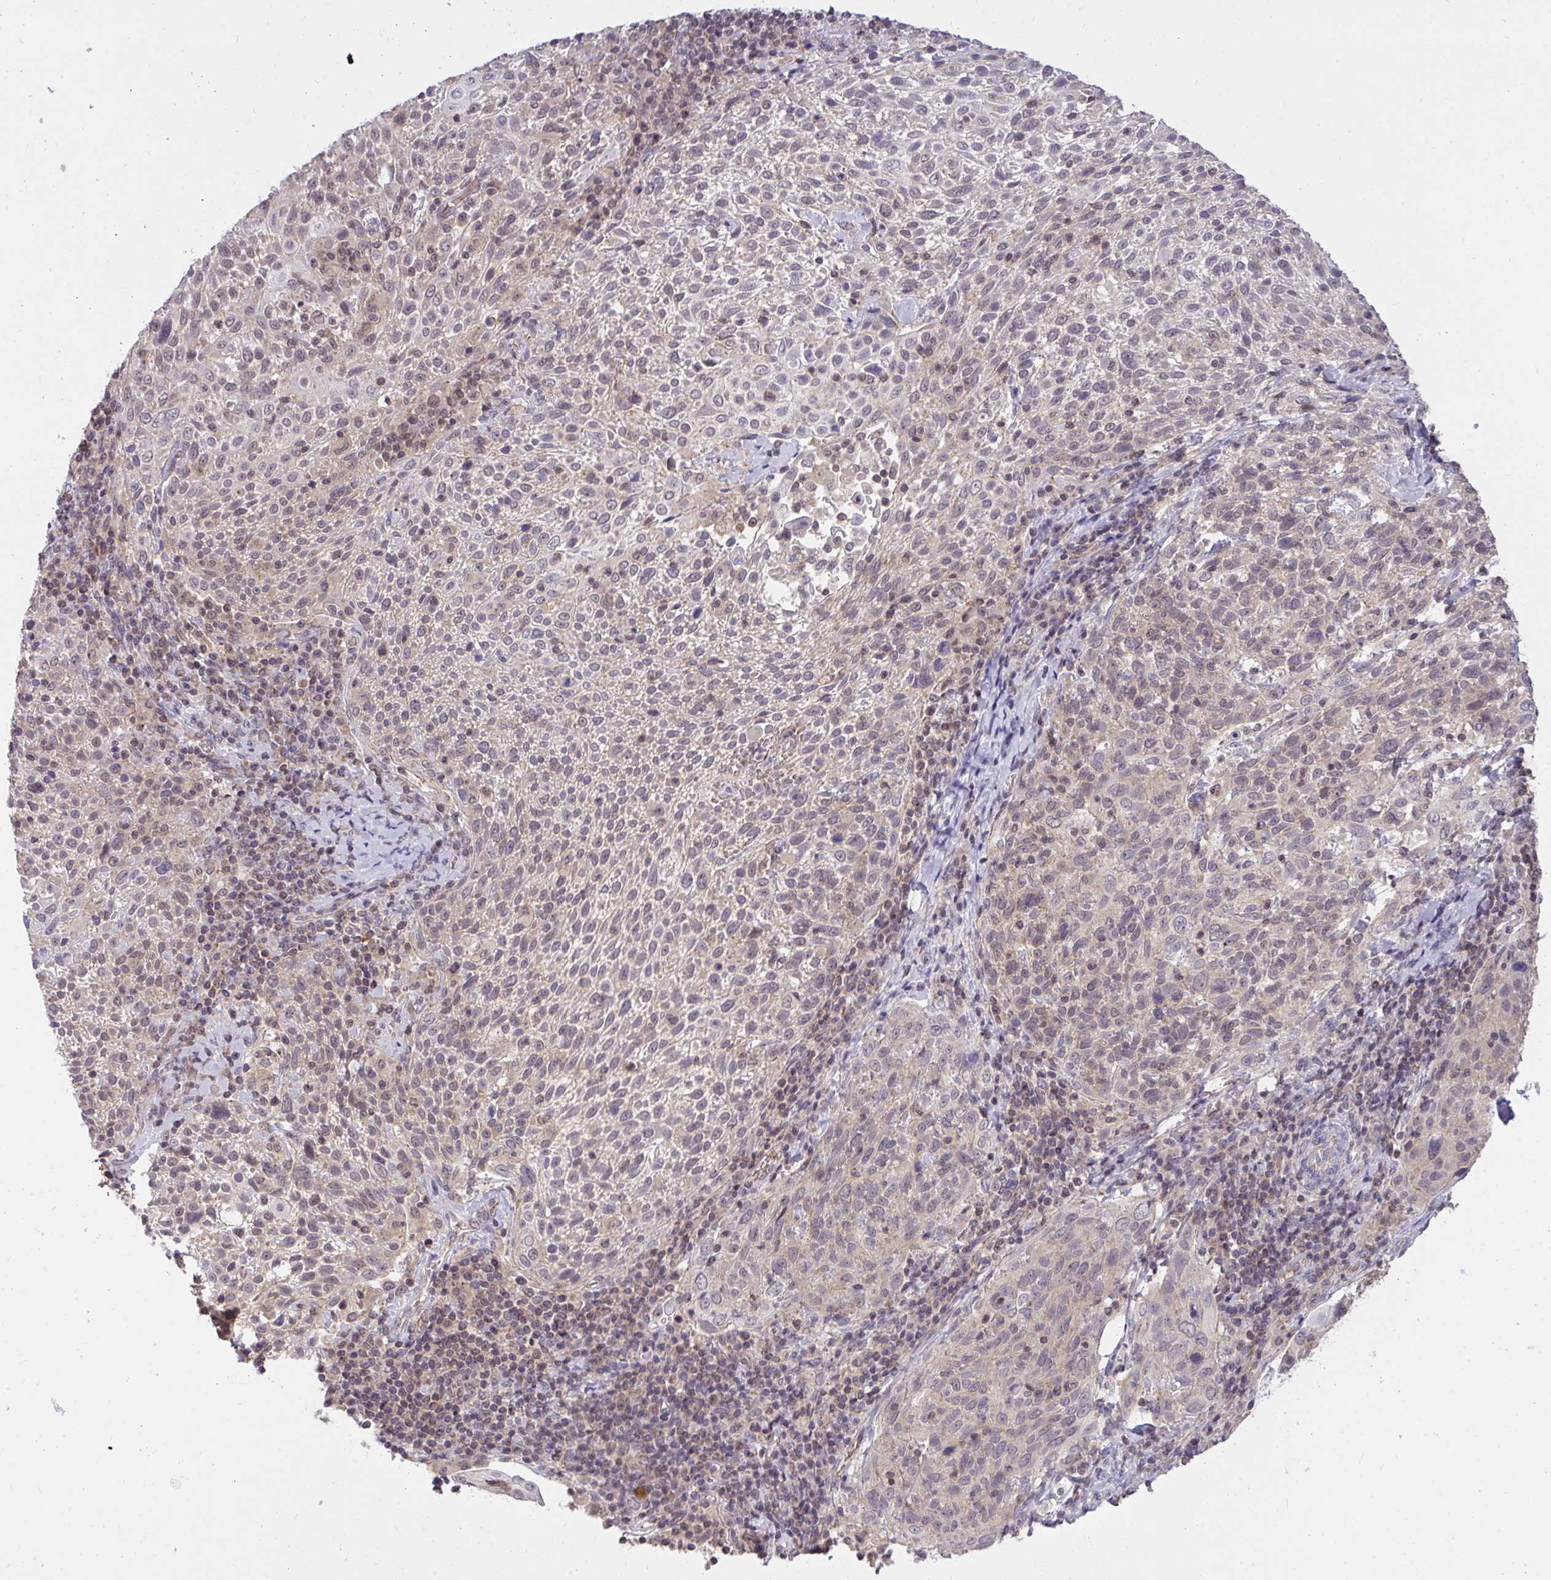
{"staining": {"intensity": "negative", "quantity": "none", "location": "none"}, "tissue": "cervical cancer", "cell_type": "Tumor cells", "image_type": "cancer", "snomed": [{"axis": "morphology", "description": "Squamous cell carcinoma, NOS"}, {"axis": "topography", "description": "Cervix"}], "caption": "Tumor cells are negative for brown protein staining in squamous cell carcinoma (cervical).", "gene": "PPP1CA", "patient": {"sex": "female", "age": 61}}